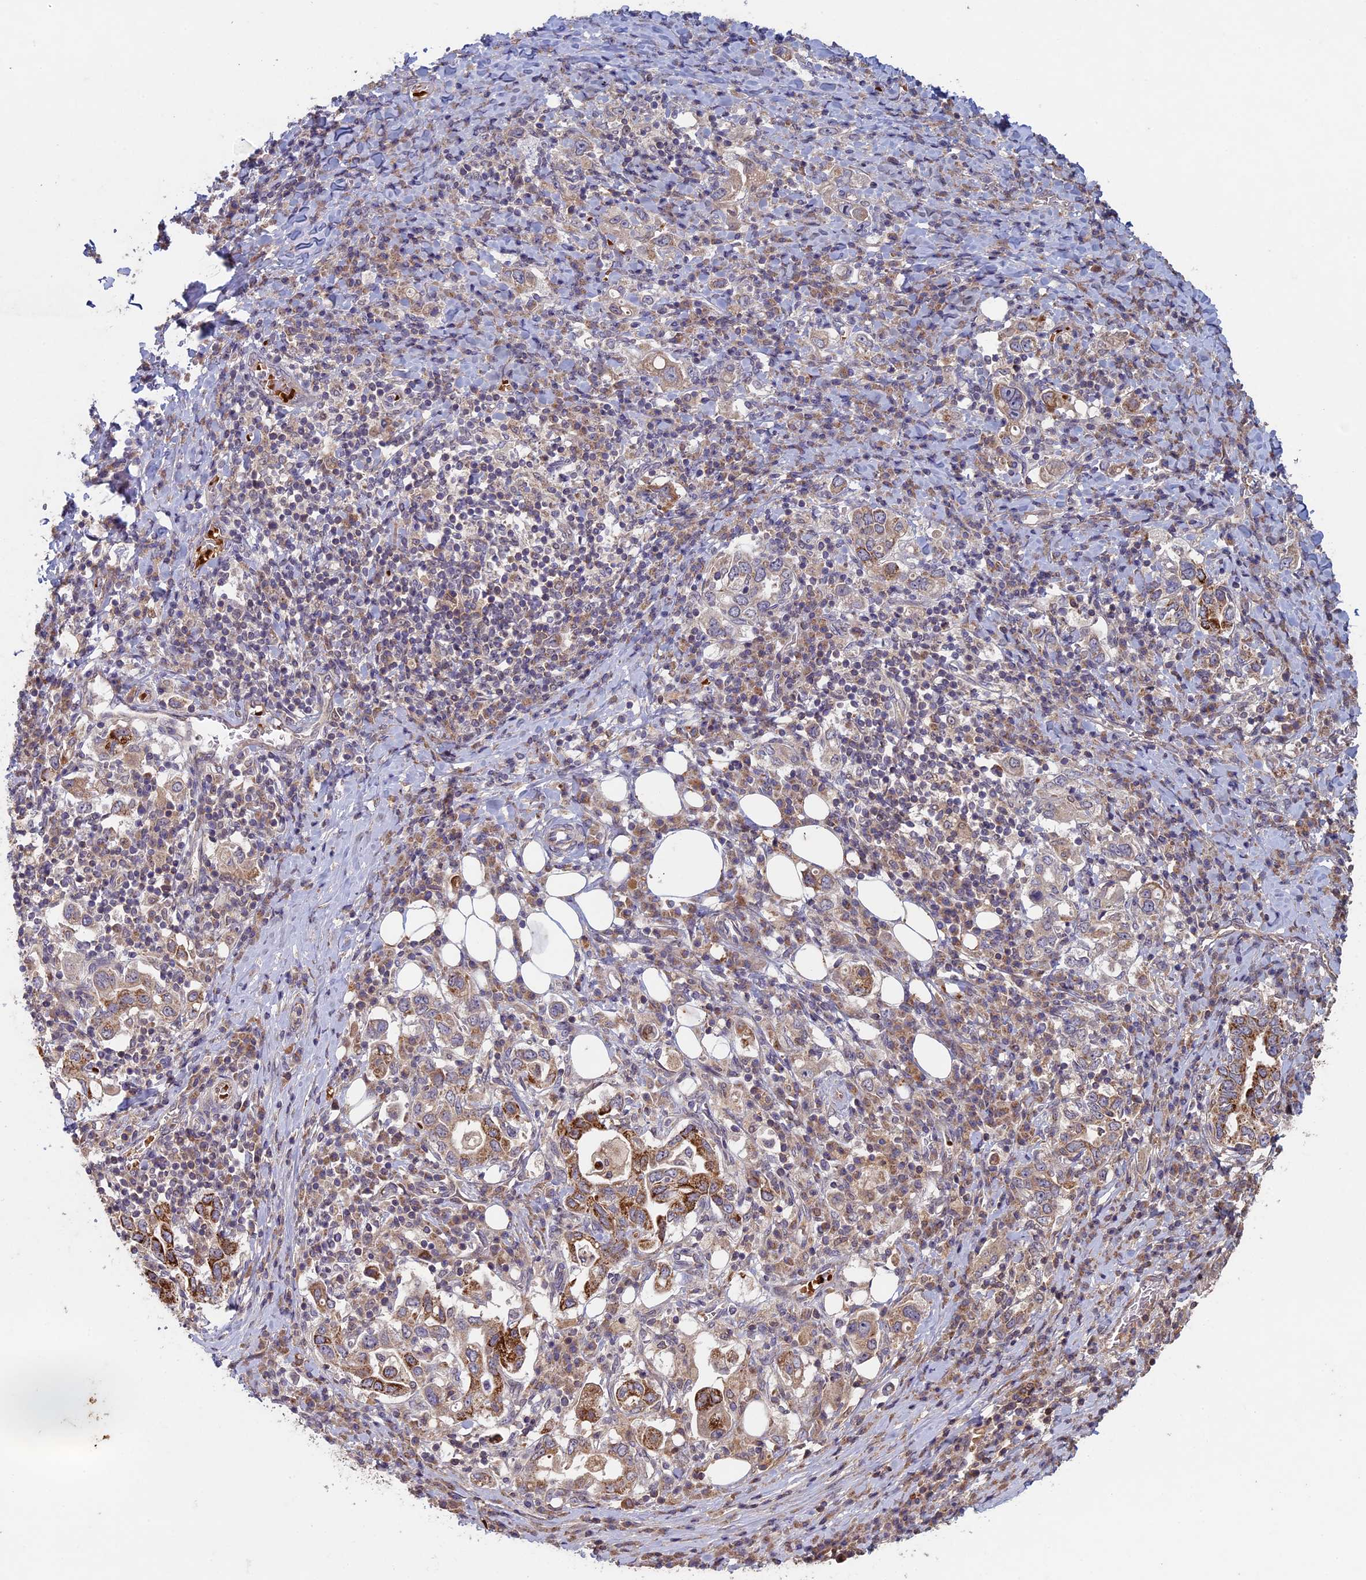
{"staining": {"intensity": "strong", "quantity": "<25%", "location": "cytoplasmic/membranous"}, "tissue": "stomach cancer", "cell_type": "Tumor cells", "image_type": "cancer", "snomed": [{"axis": "morphology", "description": "Adenocarcinoma, NOS"}, {"axis": "topography", "description": "Stomach, upper"}, {"axis": "topography", "description": "Stomach"}], "caption": "A medium amount of strong cytoplasmic/membranous expression is identified in about <25% of tumor cells in stomach adenocarcinoma tissue. (DAB IHC, brown staining for protein, blue staining for nuclei).", "gene": "RCCD1", "patient": {"sex": "male", "age": 62}}